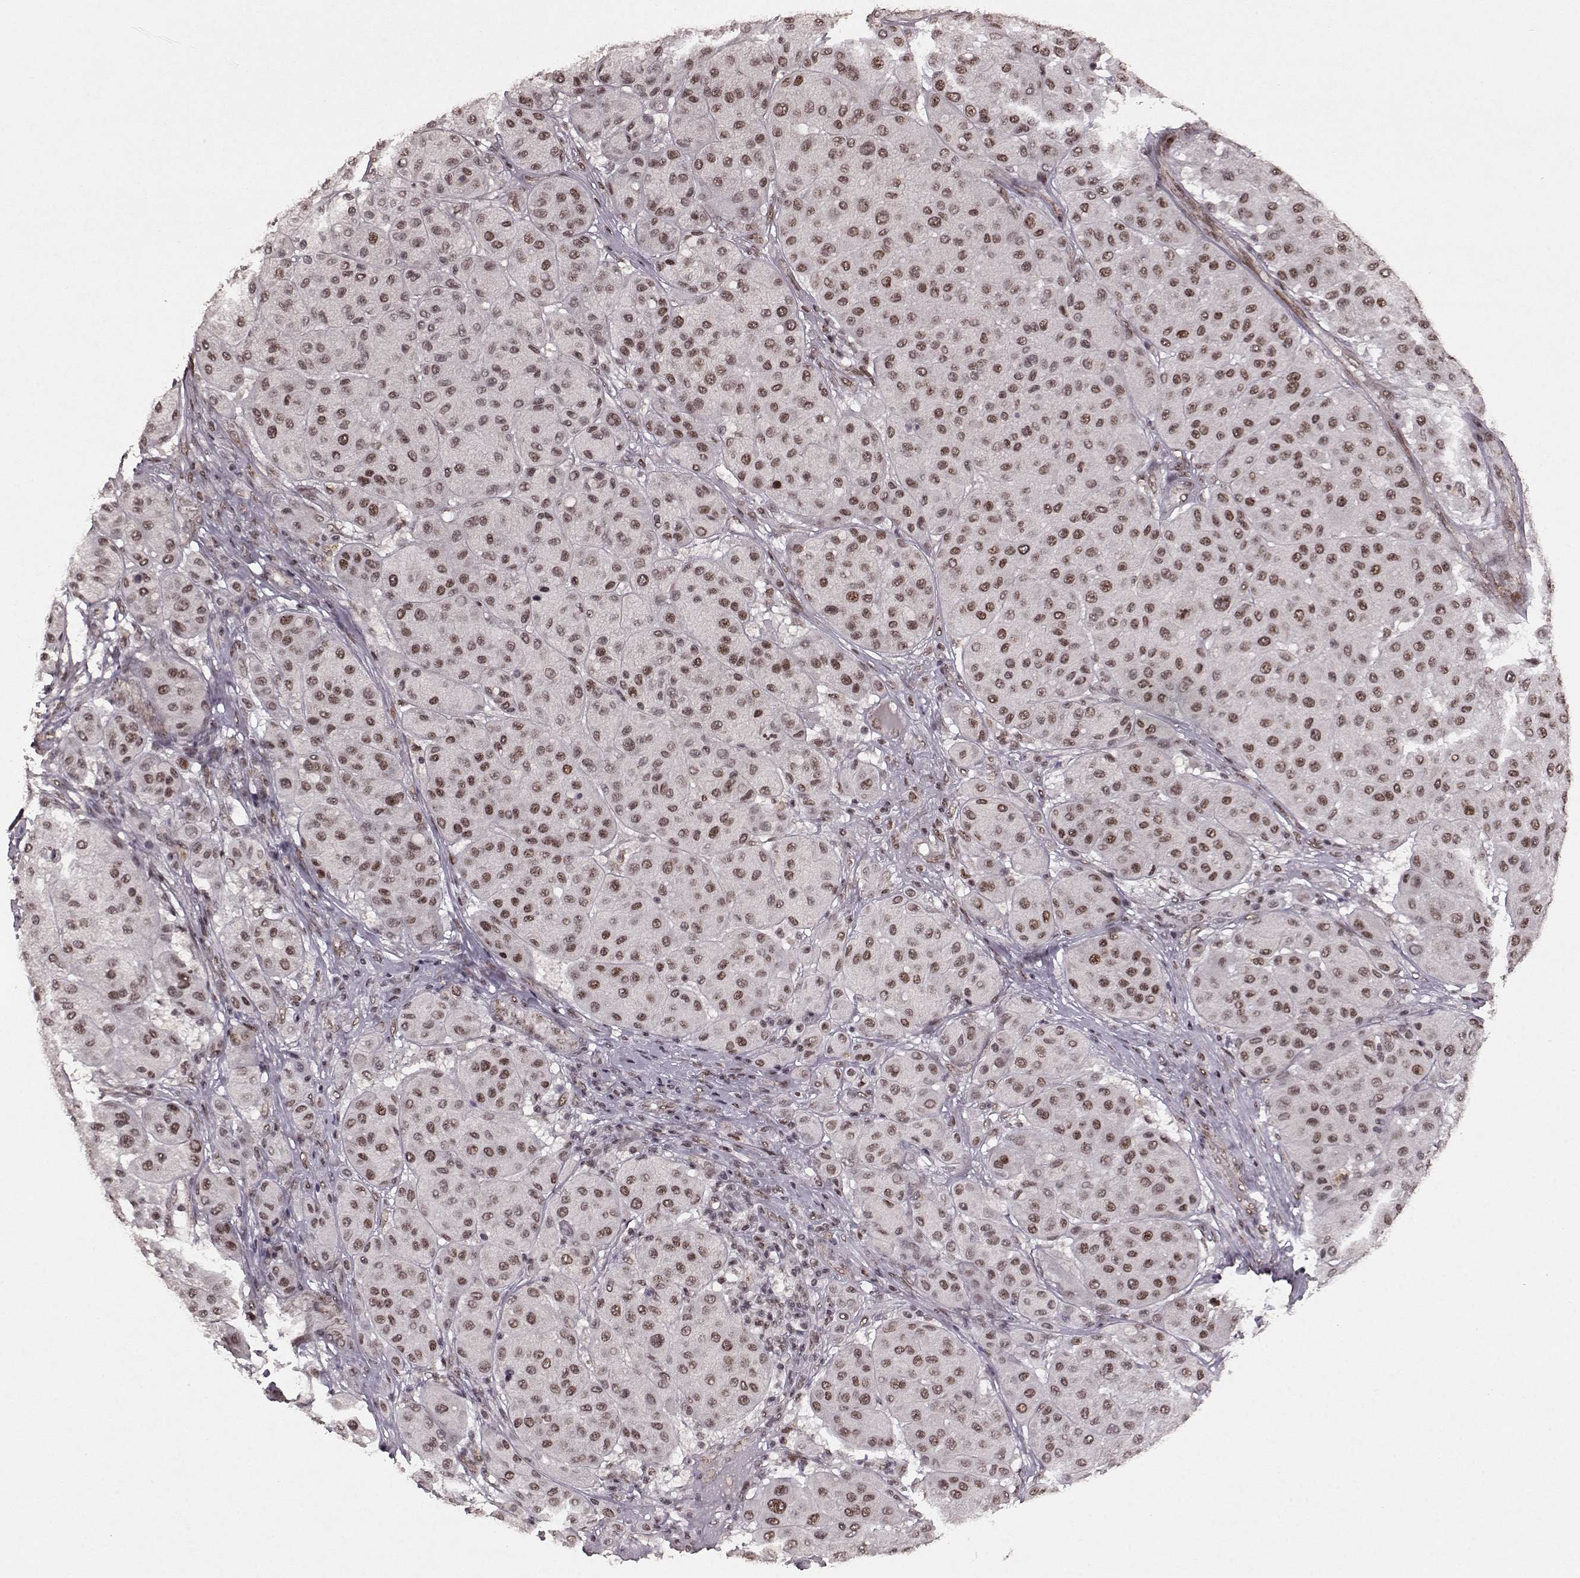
{"staining": {"intensity": "weak", "quantity": "25%-75%", "location": "nuclear"}, "tissue": "melanoma", "cell_type": "Tumor cells", "image_type": "cancer", "snomed": [{"axis": "morphology", "description": "Malignant melanoma, Metastatic site"}, {"axis": "topography", "description": "Smooth muscle"}], "caption": "IHC (DAB (3,3'-diaminobenzidine)) staining of malignant melanoma (metastatic site) demonstrates weak nuclear protein expression in approximately 25%-75% of tumor cells.", "gene": "RRAGD", "patient": {"sex": "male", "age": 41}}